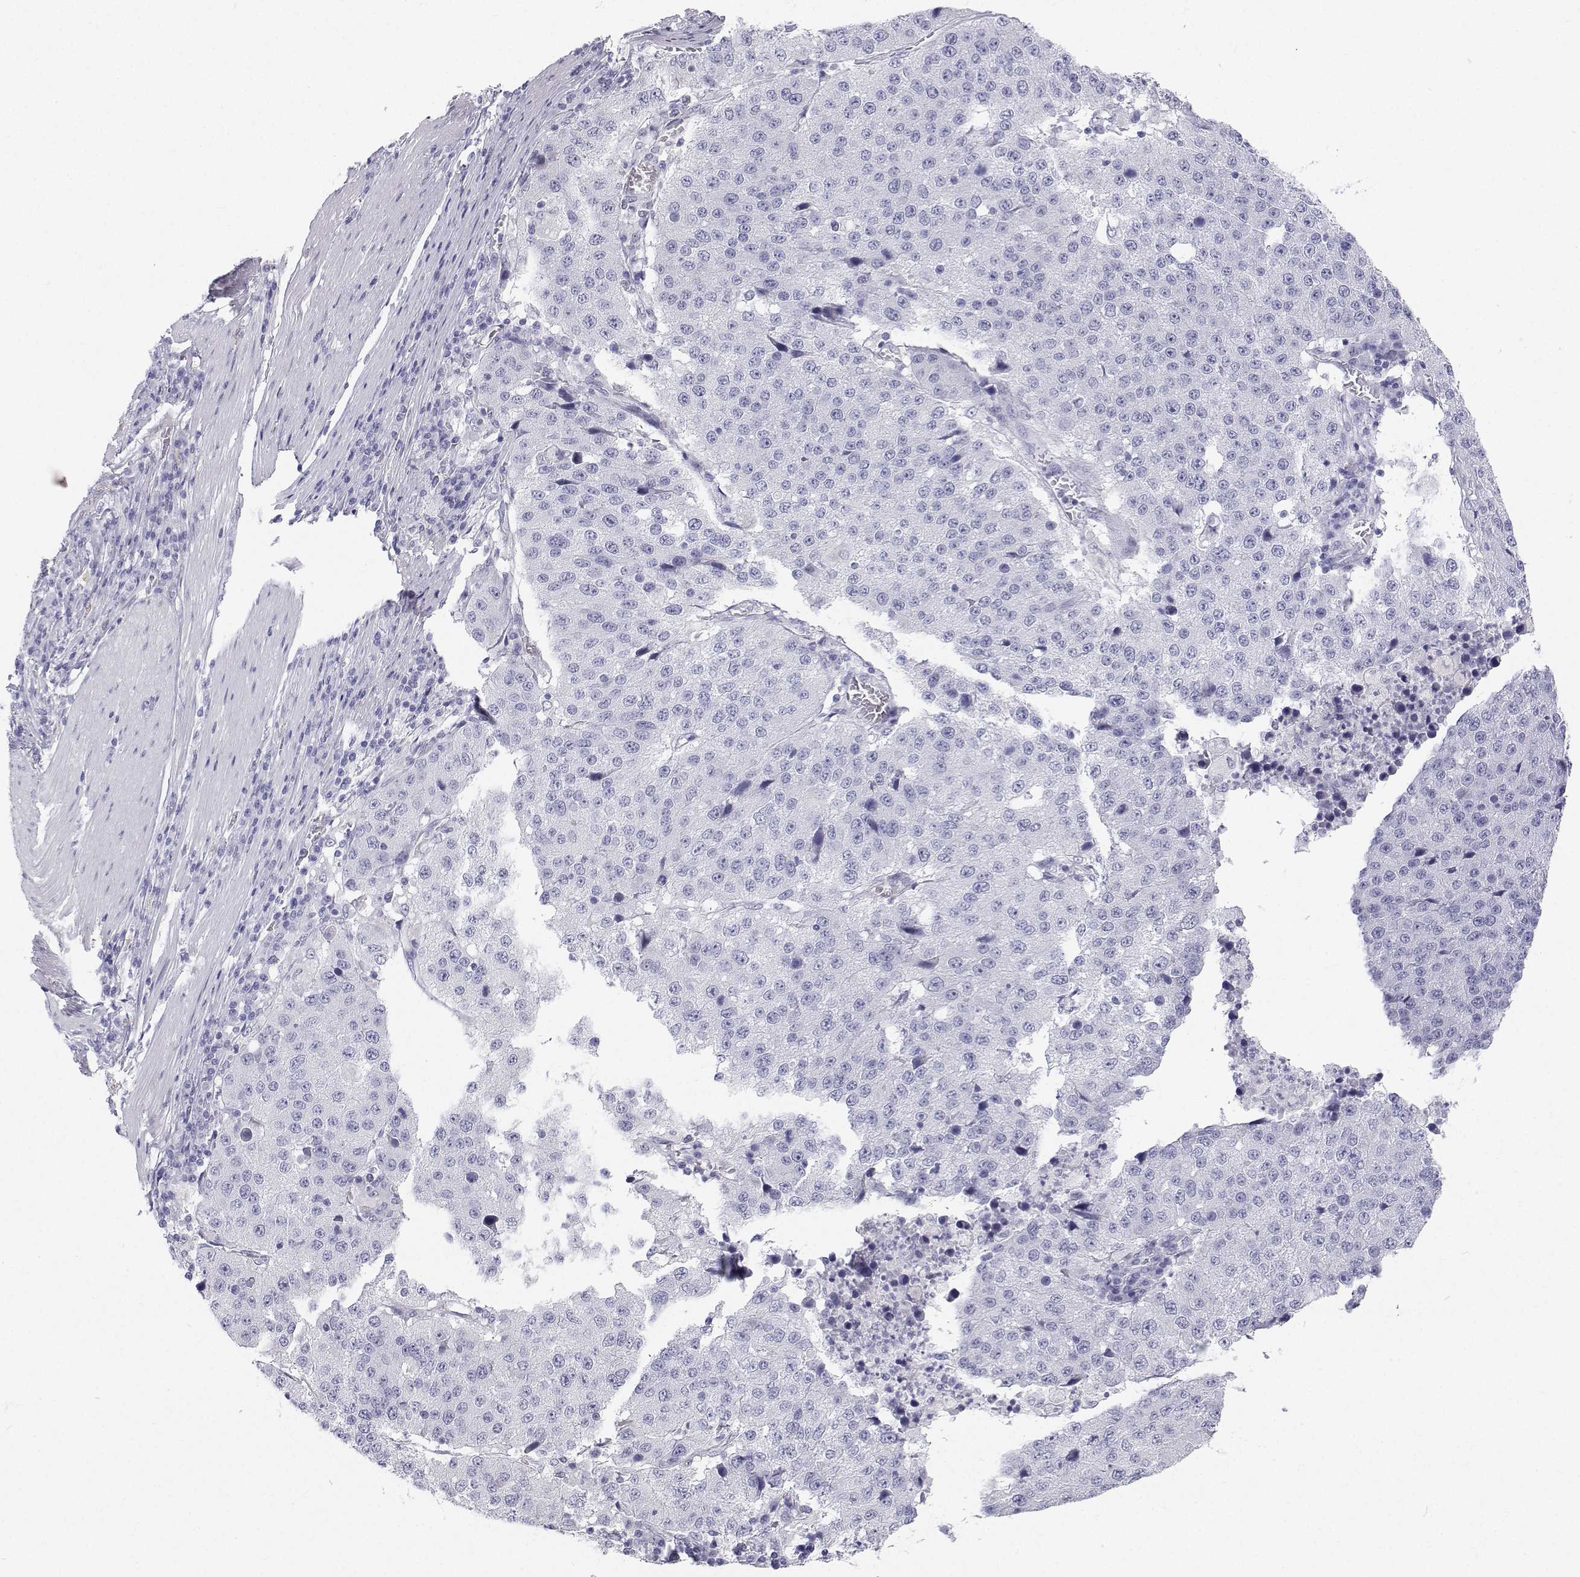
{"staining": {"intensity": "negative", "quantity": "none", "location": "none"}, "tissue": "stomach cancer", "cell_type": "Tumor cells", "image_type": "cancer", "snomed": [{"axis": "morphology", "description": "Adenocarcinoma, NOS"}, {"axis": "topography", "description": "Stomach"}], "caption": "Tumor cells show no significant expression in stomach cancer. (DAB (3,3'-diaminobenzidine) immunohistochemistry visualized using brightfield microscopy, high magnification).", "gene": "TTN", "patient": {"sex": "male", "age": 71}}